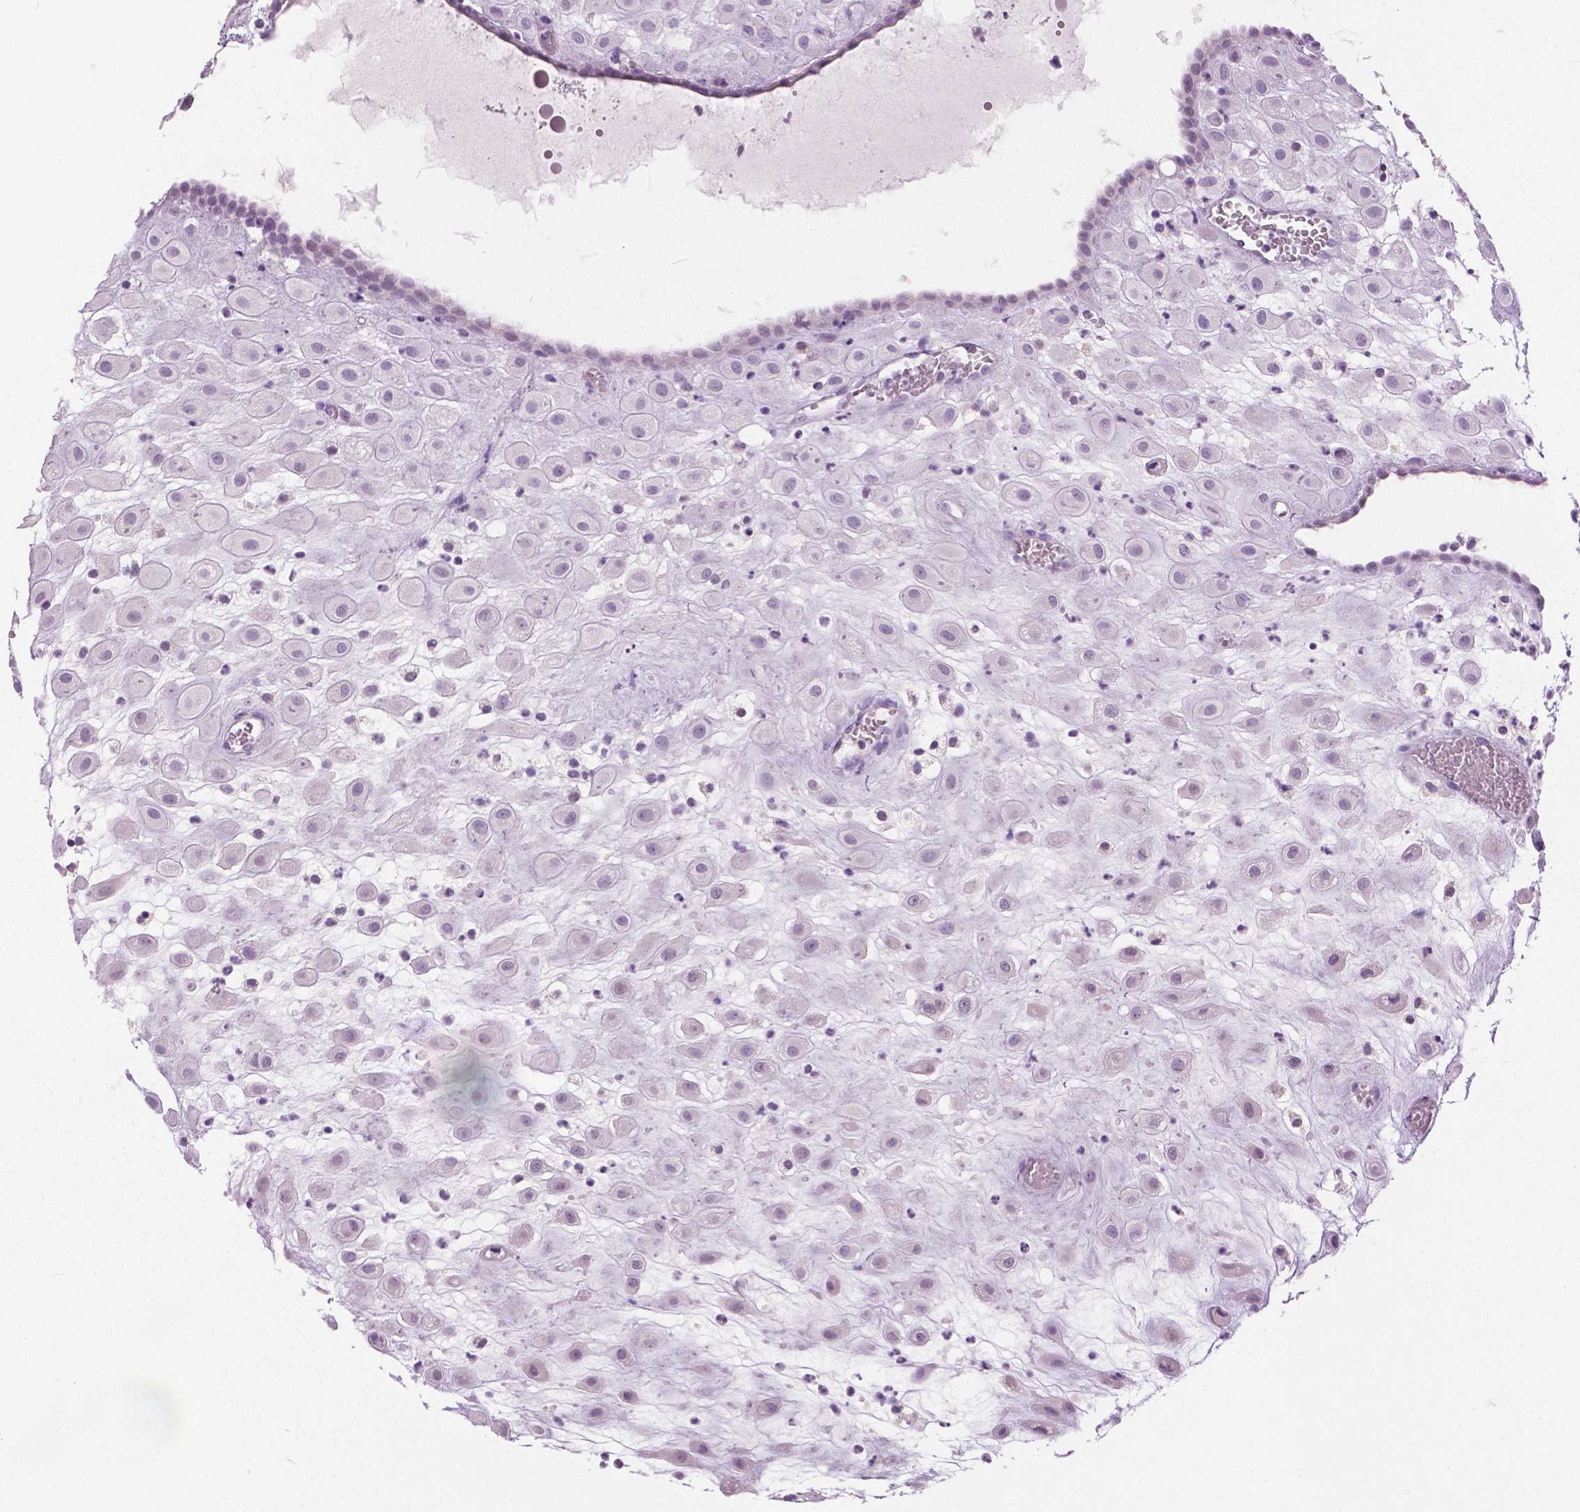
{"staining": {"intensity": "negative", "quantity": "none", "location": "none"}, "tissue": "placenta", "cell_type": "Decidual cells", "image_type": "normal", "snomed": [{"axis": "morphology", "description": "Normal tissue, NOS"}, {"axis": "topography", "description": "Placenta"}], "caption": "Immunohistochemical staining of normal placenta demonstrates no significant staining in decidual cells. The staining is performed using DAB brown chromogen with nuclei counter-stained in using hematoxylin.", "gene": "GALM", "patient": {"sex": "female", "age": 24}}